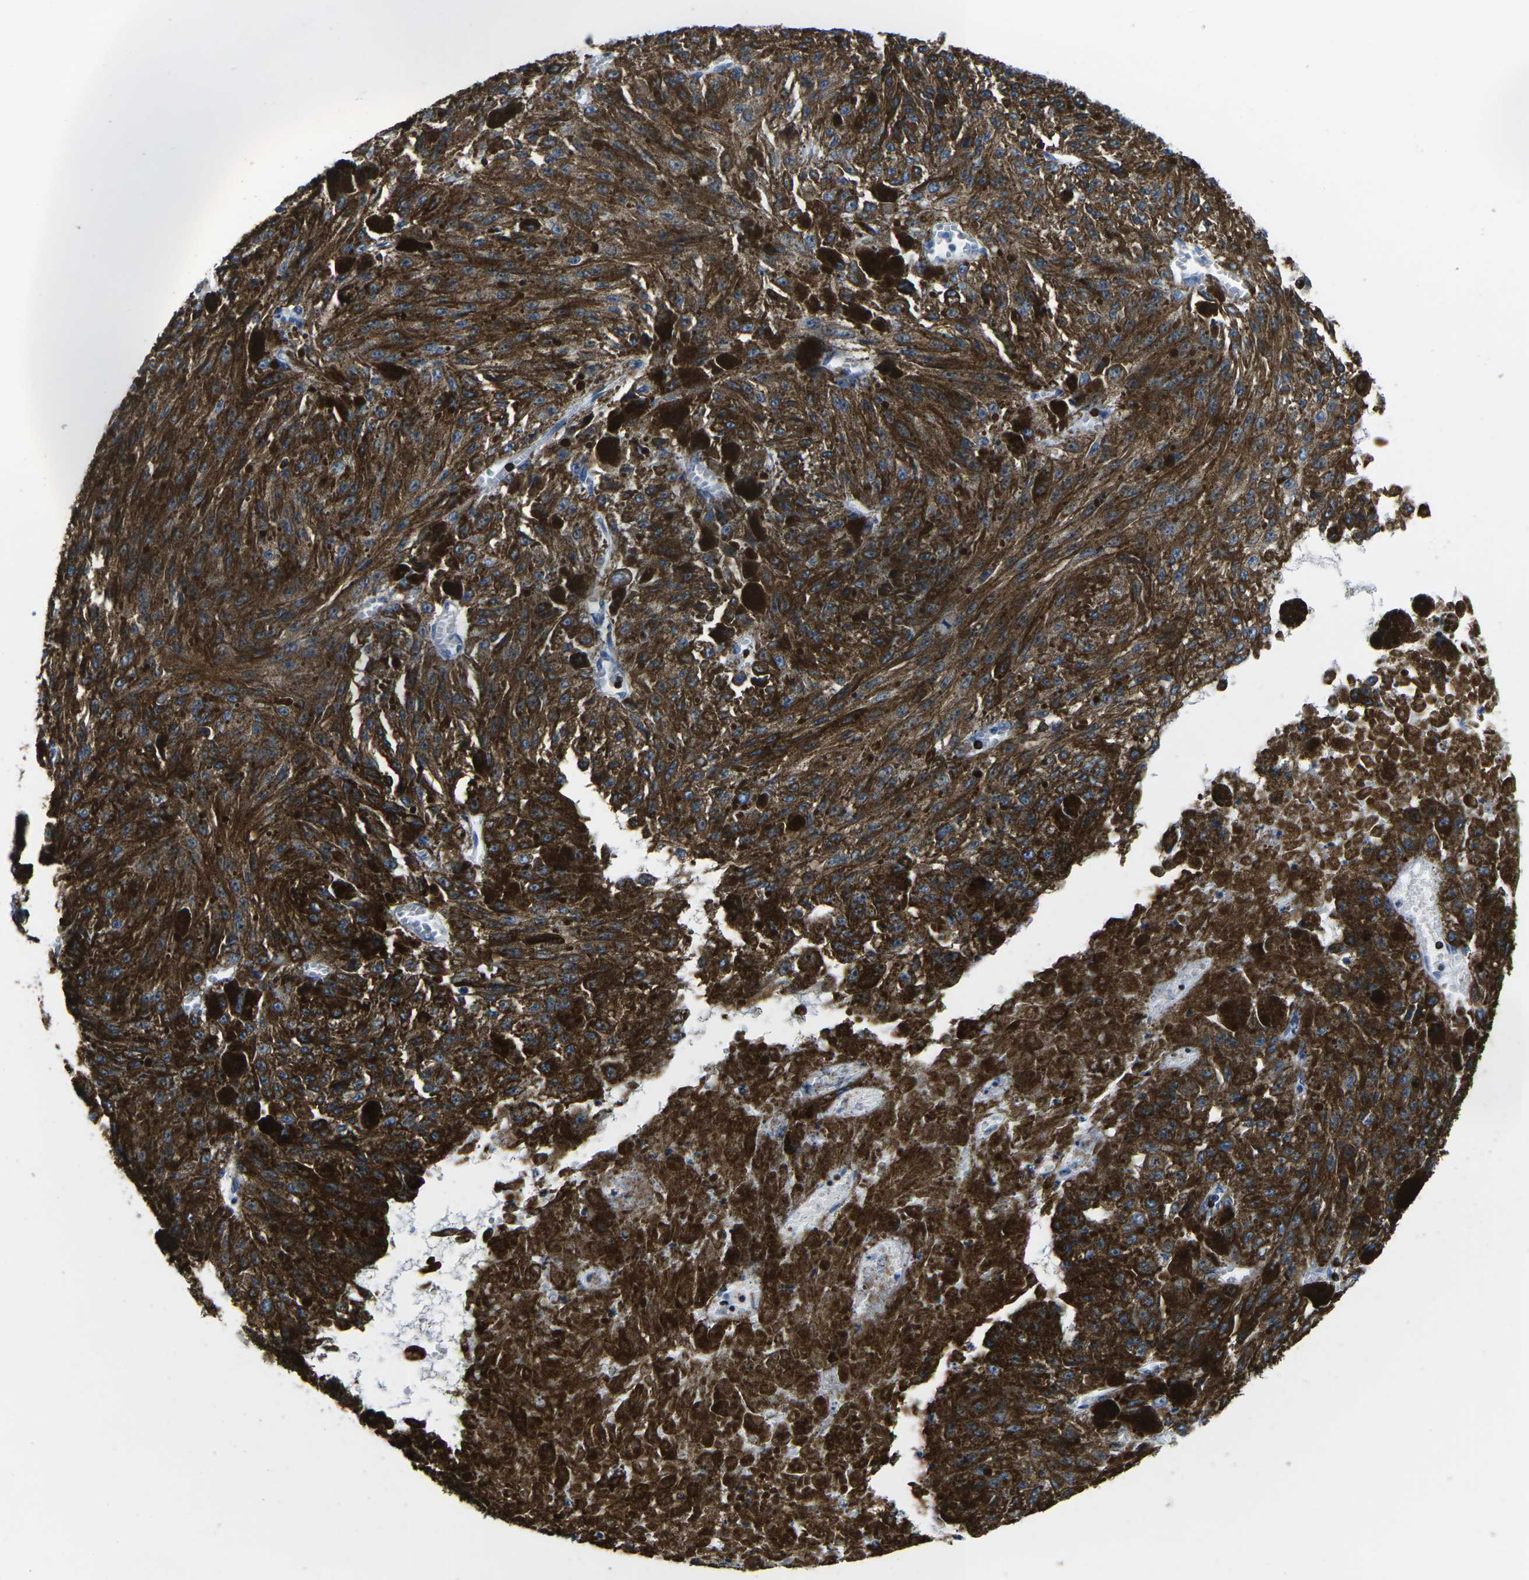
{"staining": {"intensity": "moderate", "quantity": ">75%", "location": "cytoplasmic/membranous"}, "tissue": "melanoma", "cell_type": "Tumor cells", "image_type": "cancer", "snomed": [{"axis": "morphology", "description": "Malignant melanoma, NOS"}, {"axis": "topography", "description": "Other"}], "caption": "Immunohistochemistry (IHC) of melanoma shows medium levels of moderate cytoplasmic/membranous expression in about >75% of tumor cells.", "gene": "CTSW", "patient": {"sex": "male", "age": 79}}